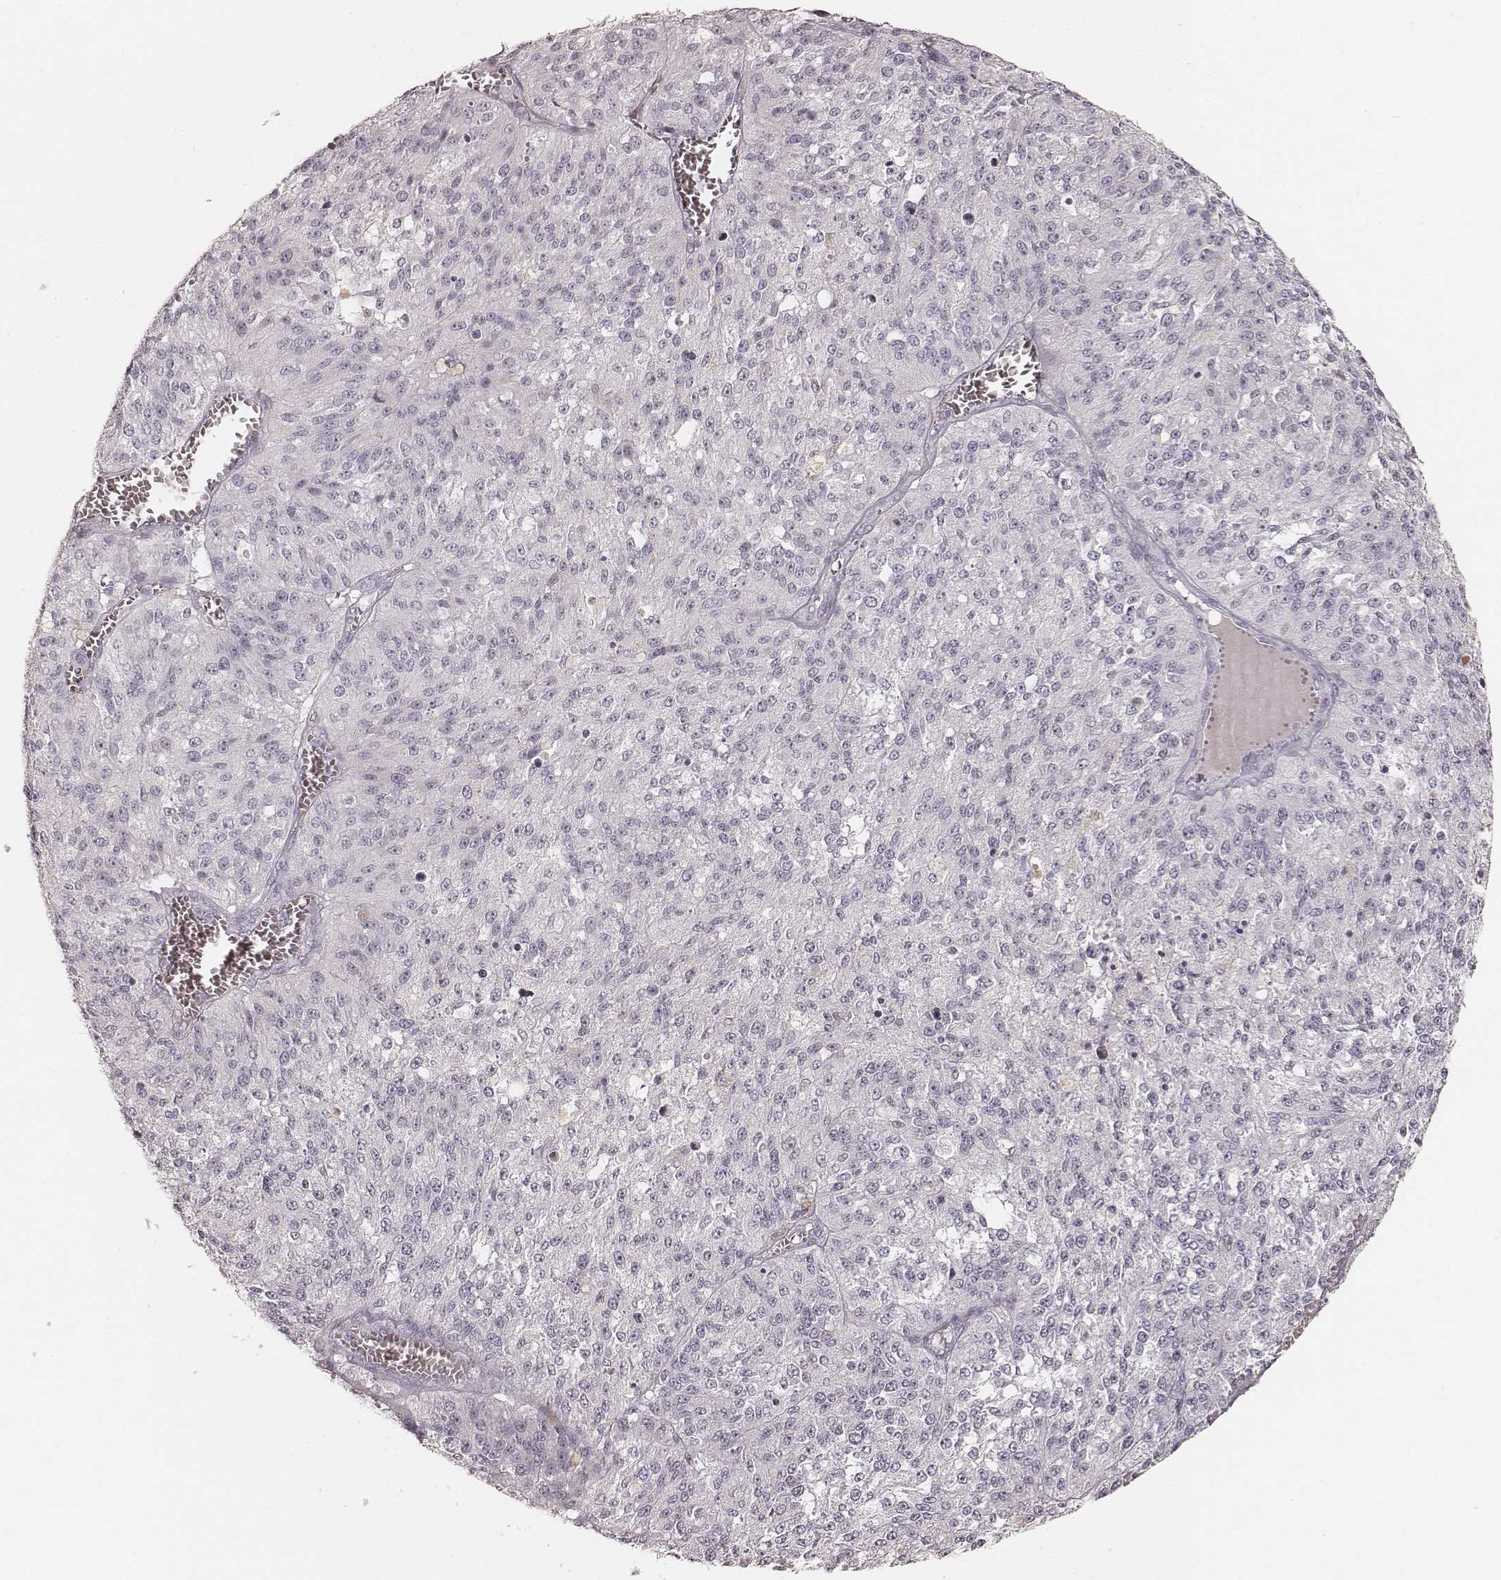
{"staining": {"intensity": "negative", "quantity": "none", "location": "none"}, "tissue": "melanoma", "cell_type": "Tumor cells", "image_type": "cancer", "snomed": [{"axis": "morphology", "description": "Malignant melanoma, Metastatic site"}, {"axis": "topography", "description": "Lymph node"}], "caption": "There is no significant staining in tumor cells of melanoma. (DAB (3,3'-diaminobenzidine) immunohistochemistry (IHC) with hematoxylin counter stain).", "gene": "KRT26", "patient": {"sex": "female", "age": 64}}